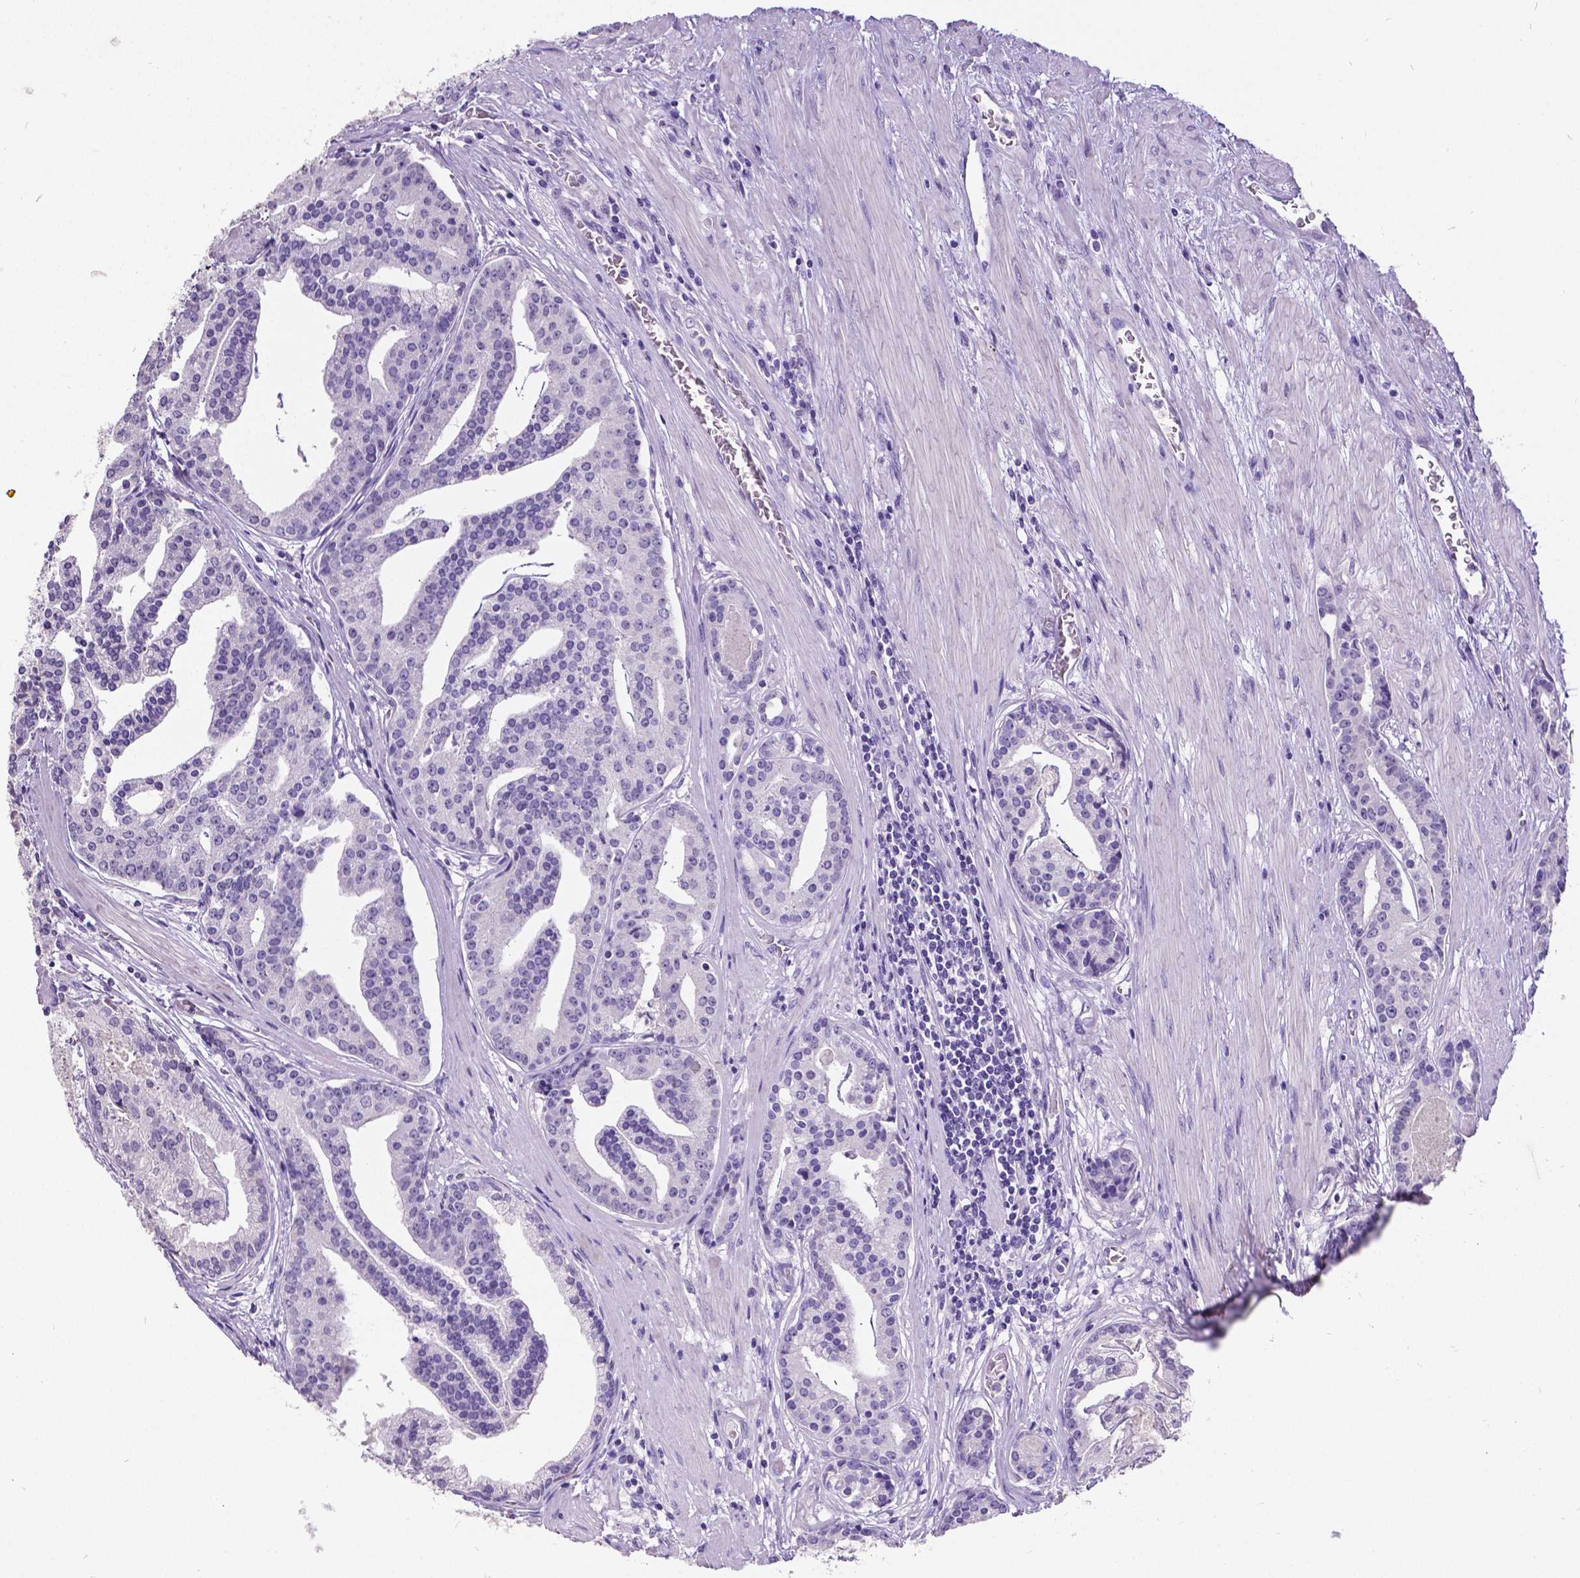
{"staining": {"intensity": "negative", "quantity": "none", "location": "none"}, "tissue": "prostate cancer", "cell_type": "Tumor cells", "image_type": "cancer", "snomed": [{"axis": "morphology", "description": "Adenocarcinoma, NOS"}, {"axis": "topography", "description": "Prostate and seminal vesicle, NOS"}, {"axis": "topography", "description": "Prostate"}], "caption": "IHC photomicrograph of adenocarcinoma (prostate) stained for a protein (brown), which demonstrates no positivity in tumor cells.", "gene": "SATB2", "patient": {"sex": "male", "age": 44}}